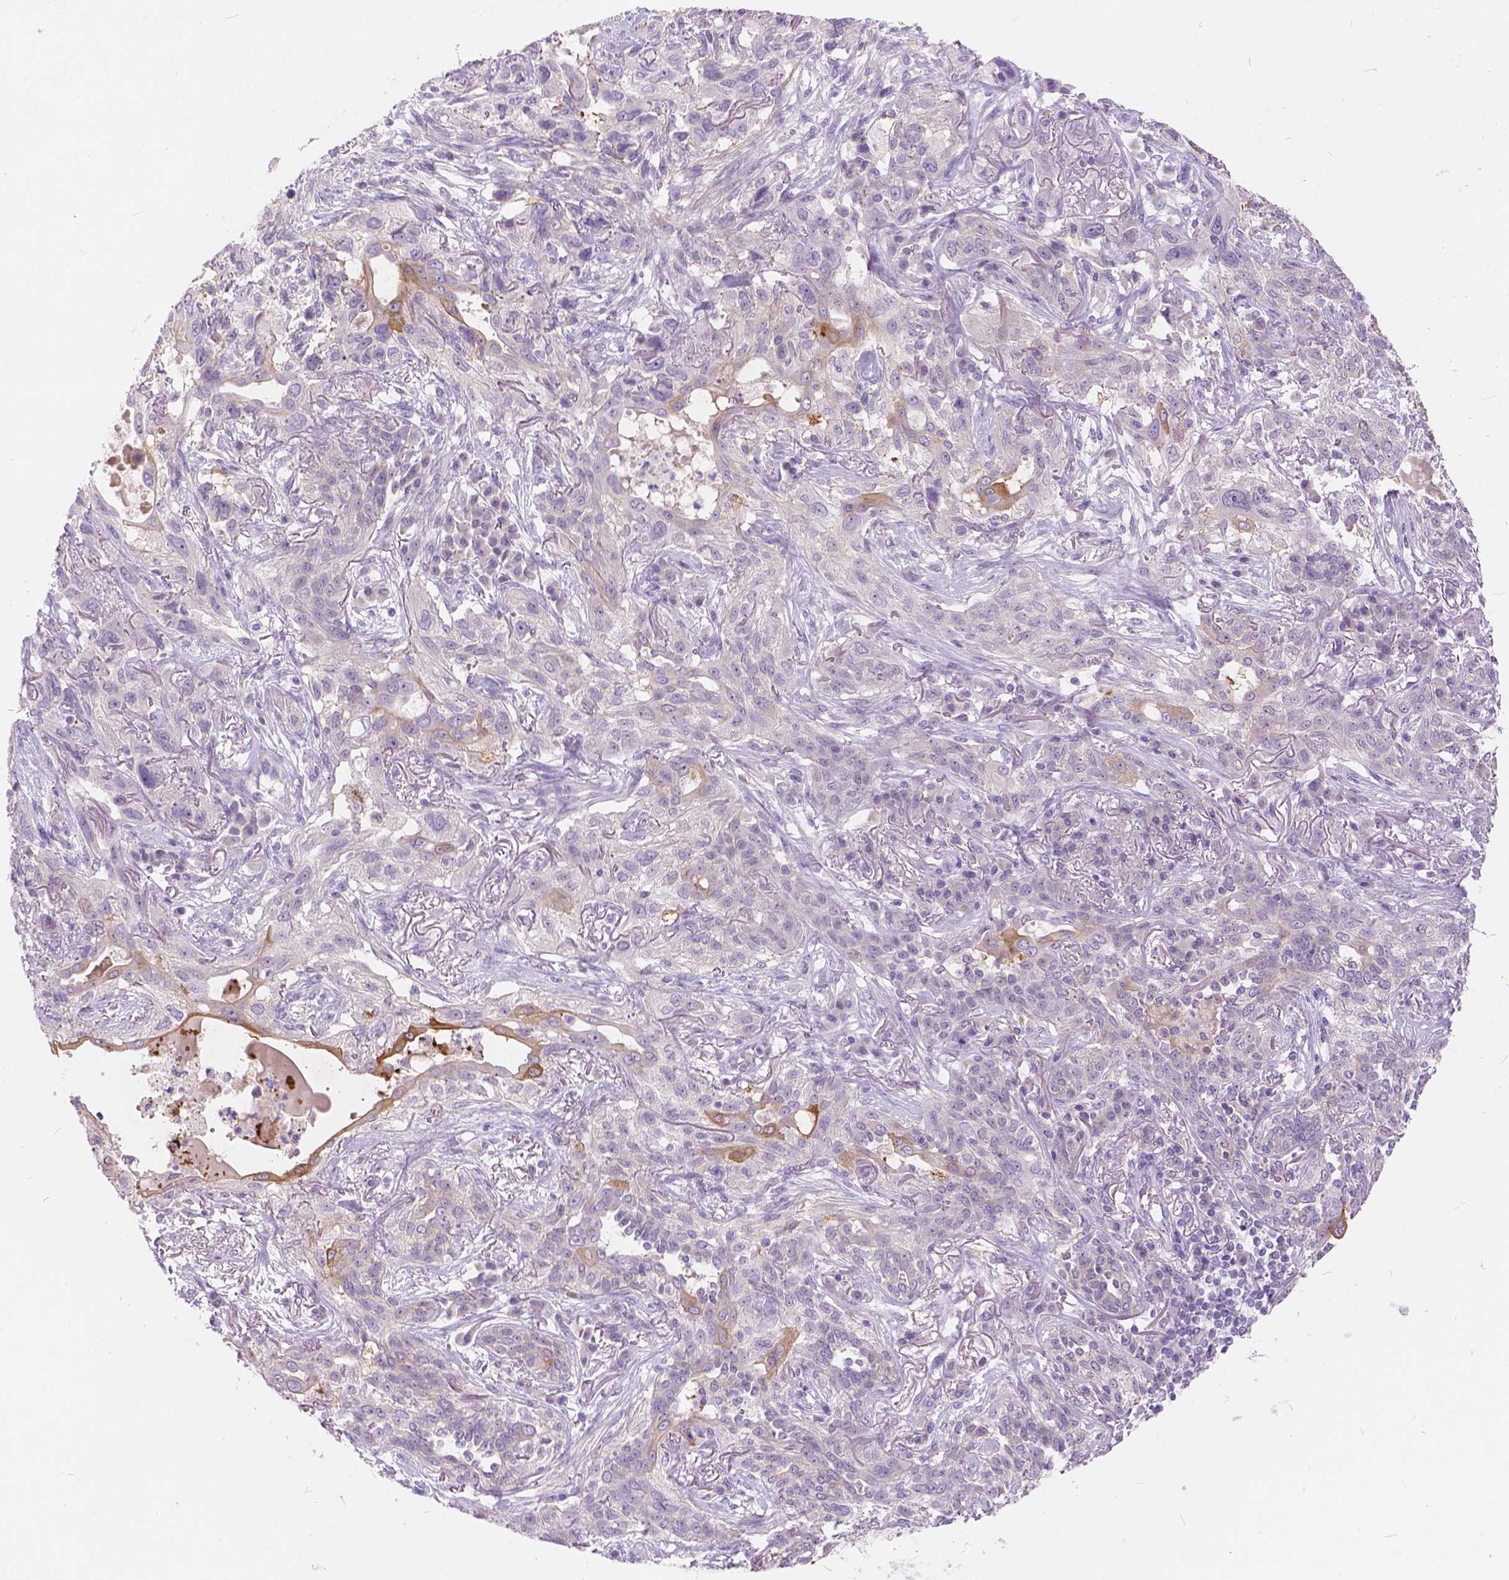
{"staining": {"intensity": "moderate", "quantity": "<25%", "location": "cytoplasmic/membranous"}, "tissue": "lung cancer", "cell_type": "Tumor cells", "image_type": "cancer", "snomed": [{"axis": "morphology", "description": "Squamous cell carcinoma, NOS"}, {"axis": "topography", "description": "Lung"}], "caption": "Immunohistochemical staining of lung cancer demonstrates low levels of moderate cytoplasmic/membranous protein positivity in about <25% of tumor cells.", "gene": "PEX11G", "patient": {"sex": "female", "age": 70}}